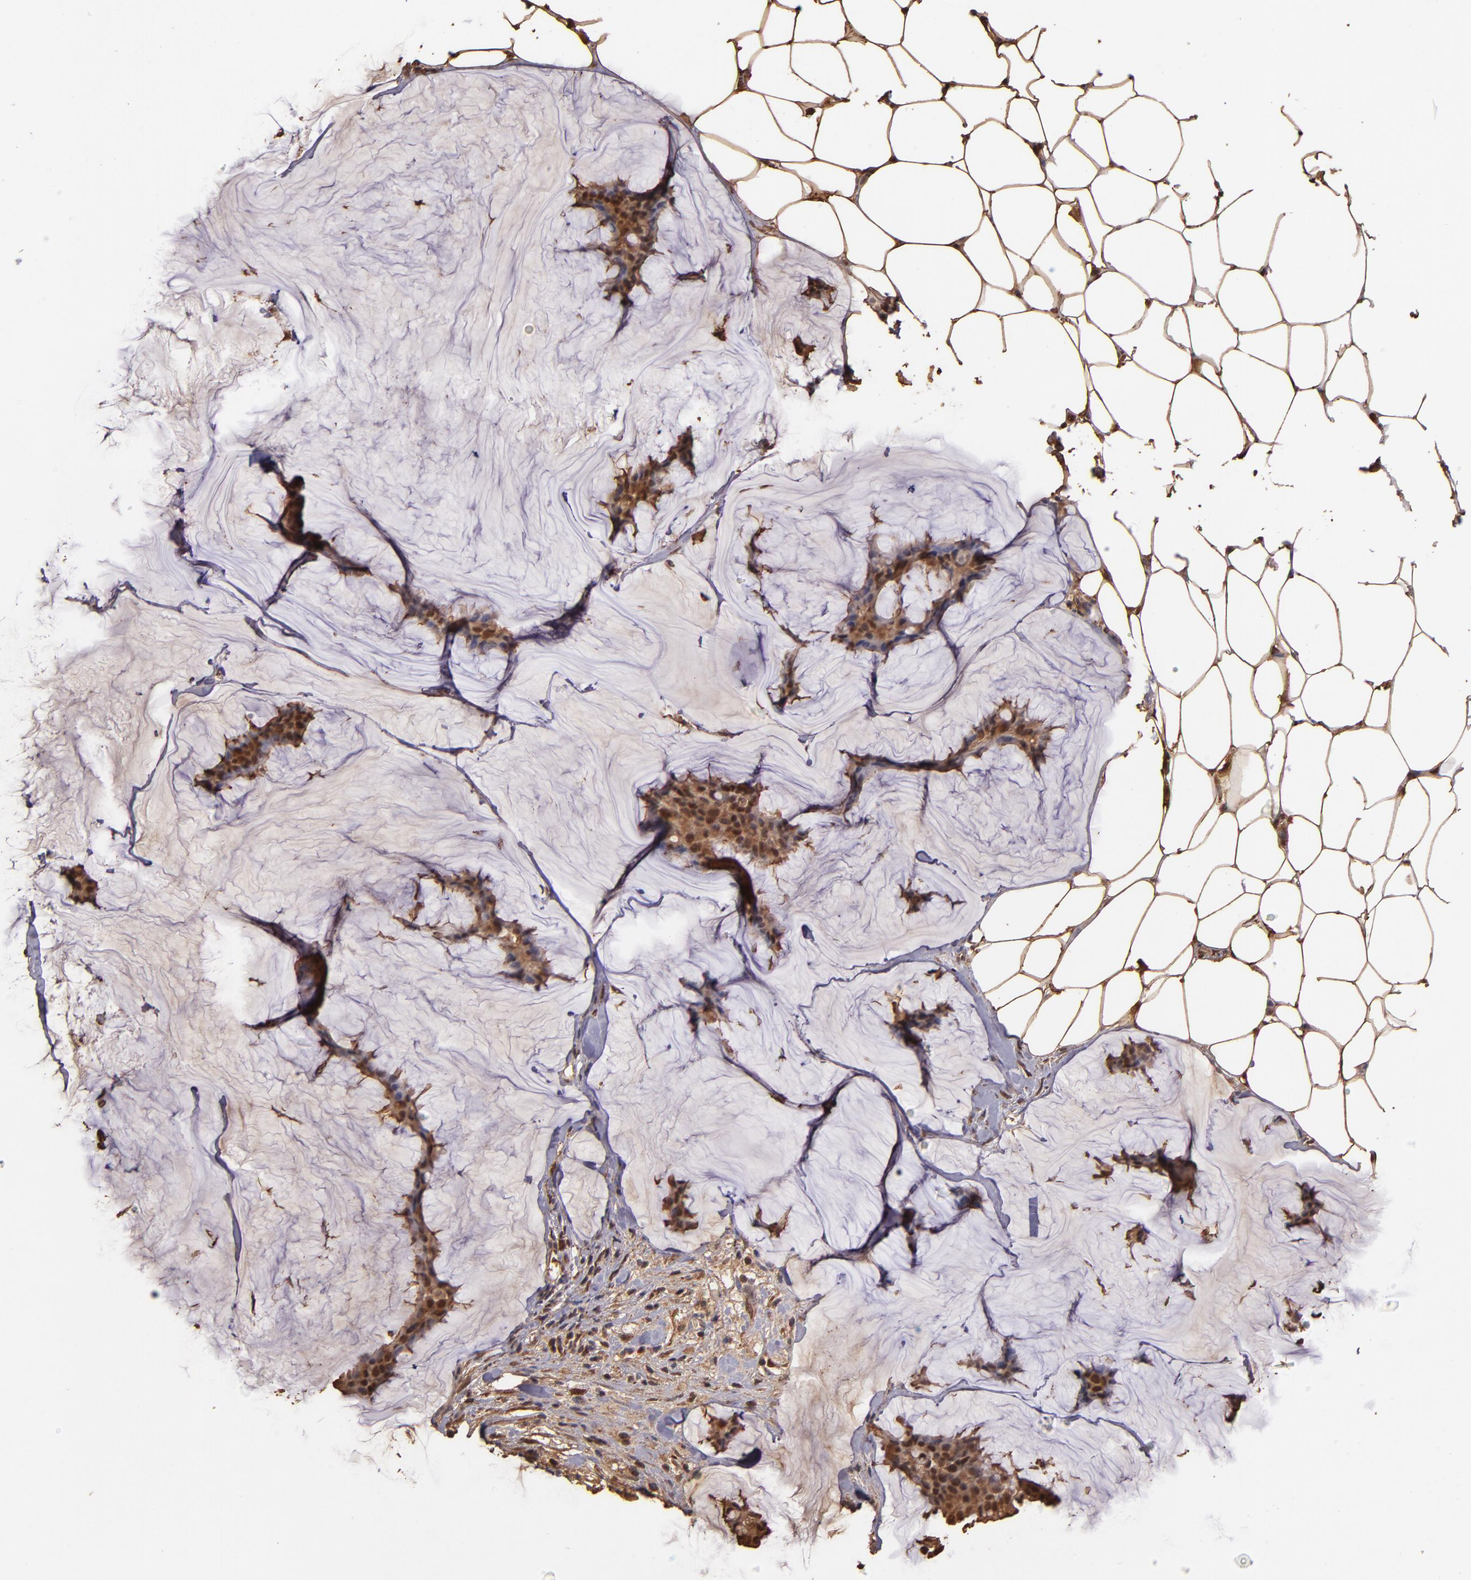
{"staining": {"intensity": "moderate", "quantity": ">75%", "location": "cytoplasmic/membranous,nuclear"}, "tissue": "breast cancer", "cell_type": "Tumor cells", "image_type": "cancer", "snomed": [{"axis": "morphology", "description": "Duct carcinoma"}, {"axis": "topography", "description": "Breast"}], "caption": "A brown stain highlights moderate cytoplasmic/membranous and nuclear staining of a protein in human breast cancer tumor cells.", "gene": "S100A6", "patient": {"sex": "female", "age": 93}}